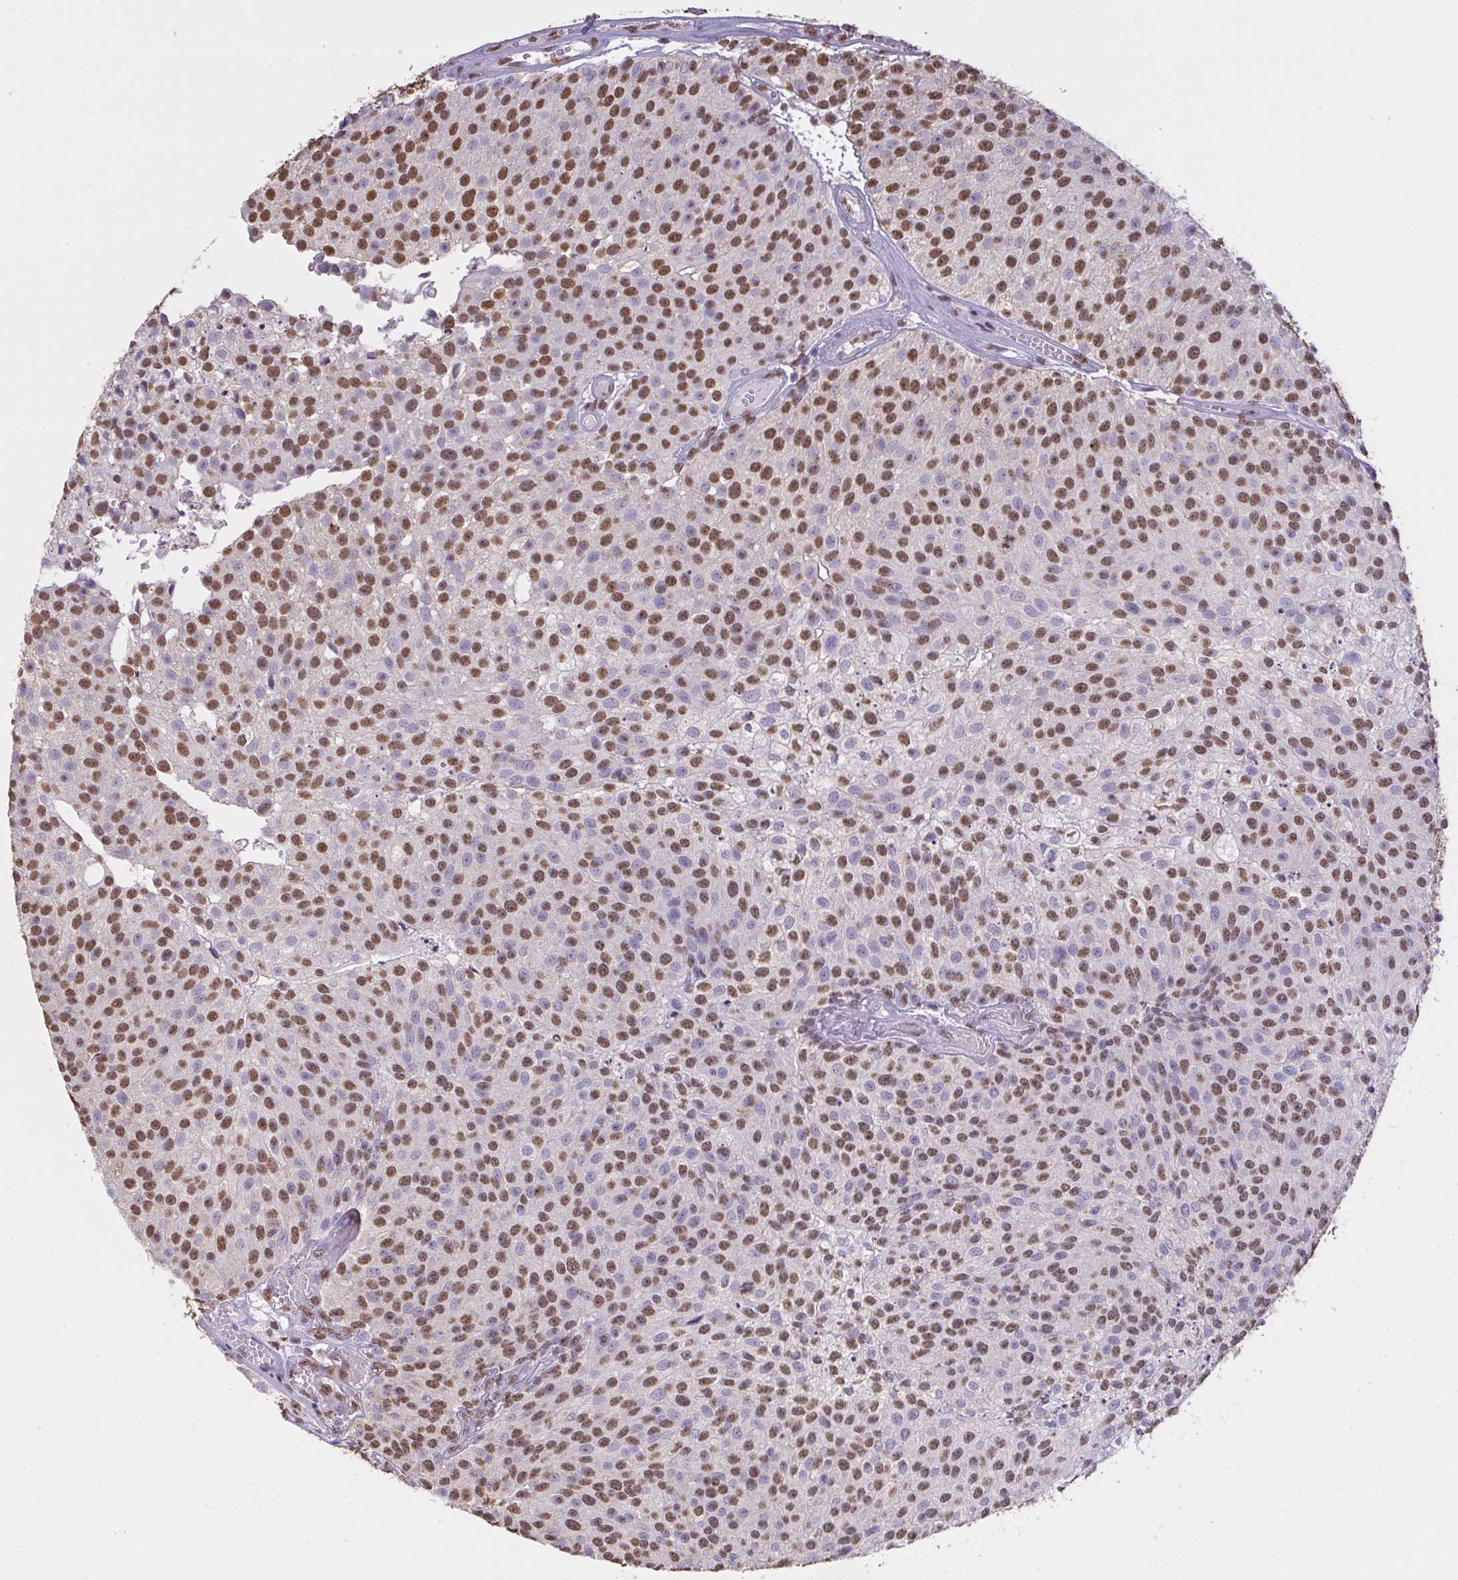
{"staining": {"intensity": "moderate", "quantity": ">75%", "location": "nuclear"}, "tissue": "urothelial cancer", "cell_type": "Tumor cells", "image_type": "cancer", "snomed": [{"axis": "morphology", "description": "Urothelial carcinoma, Low grade"}, {"axis": "topography", "description": "Urinary bladder"}], "caption": "Tumor cells show medium levels of moderate nuclear positivity in about >75% of cells in human urothelial cancer.", "gene": "SEMA6B", "patient": {"sex": "female", "age": 79}}